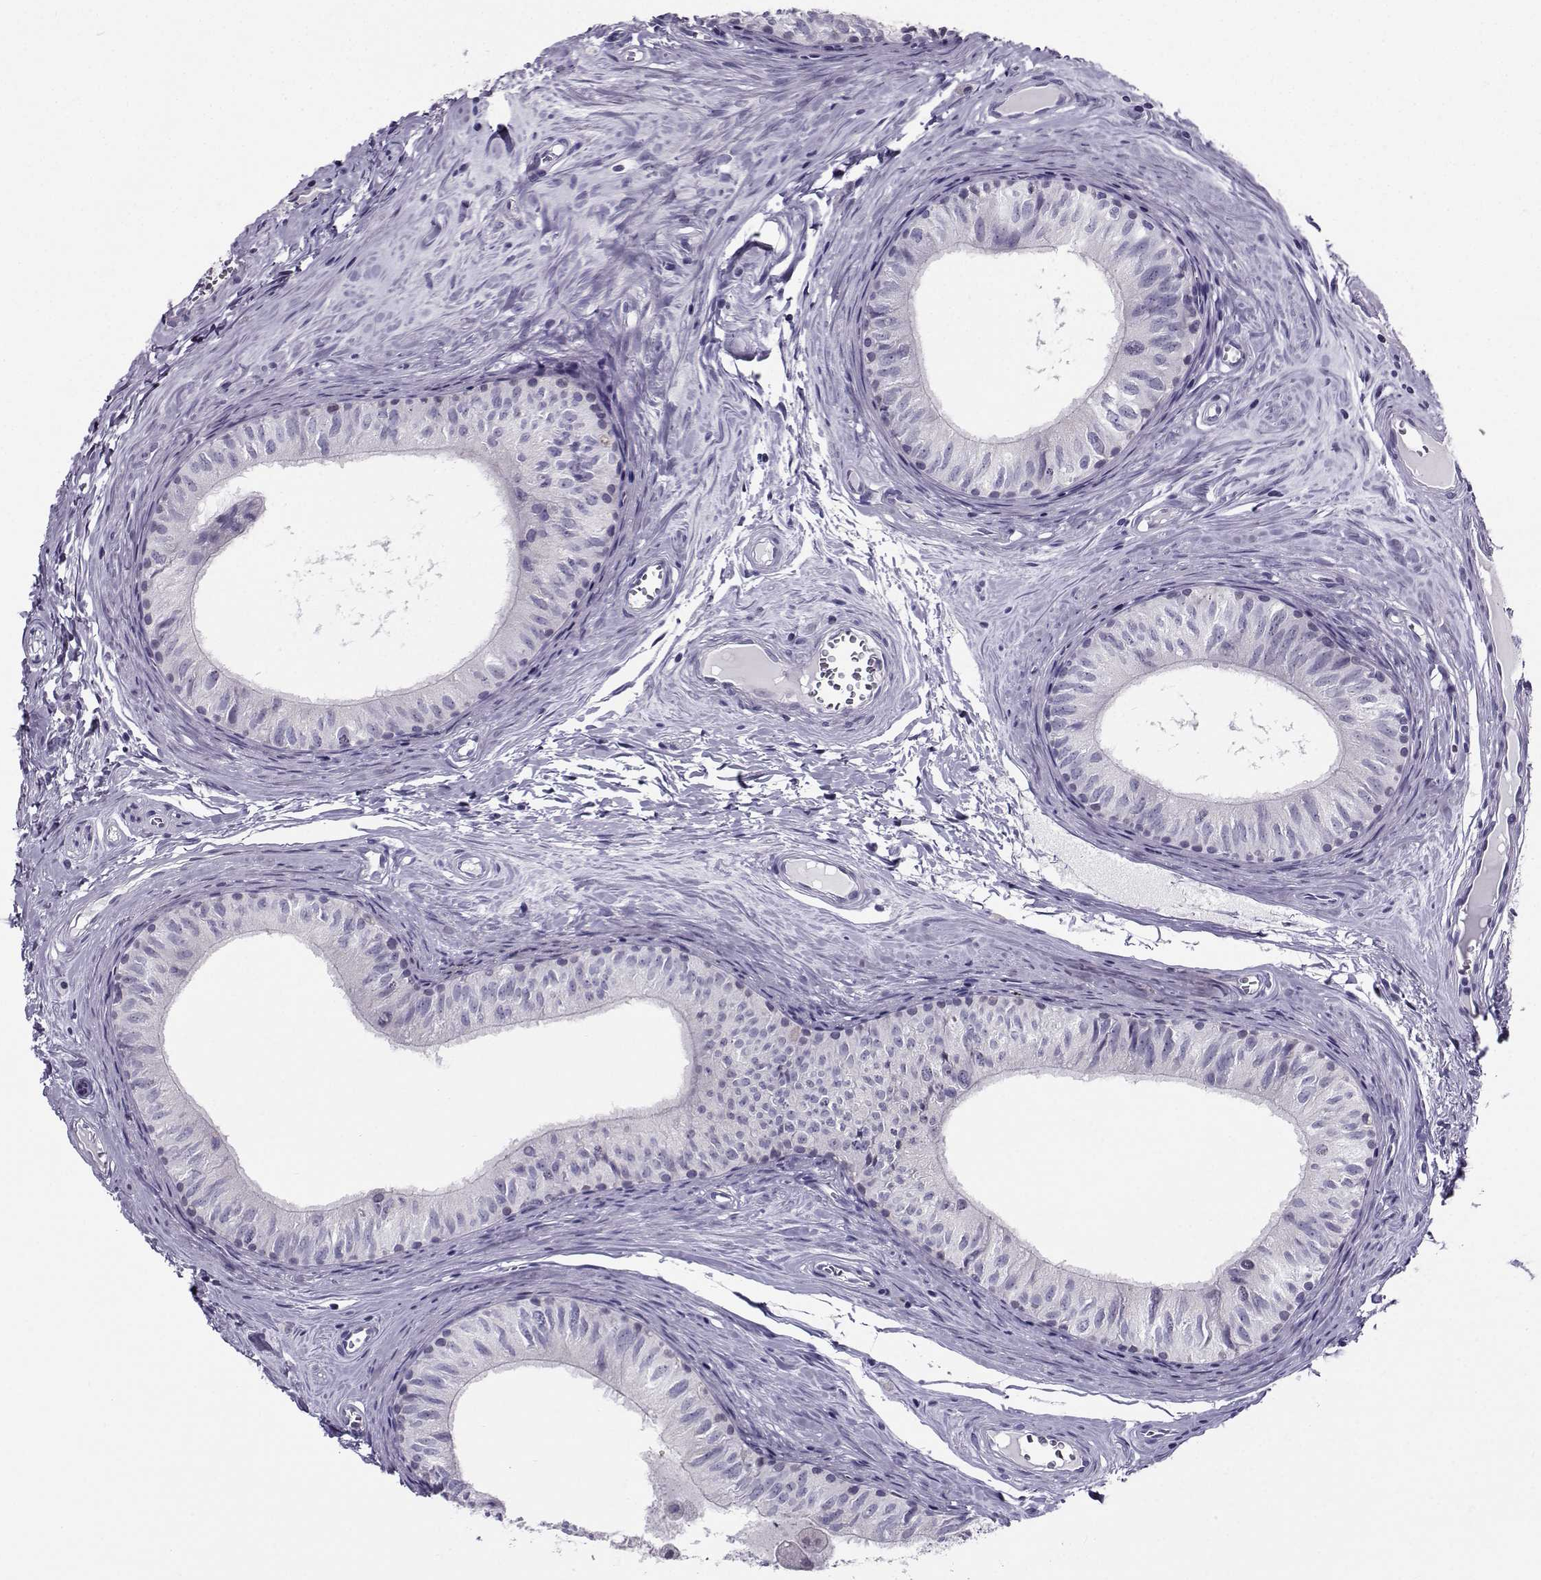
{"staining": {"intensity": "negative", "quantity": "none", "location": "none"}, "tissue": "epididymis", "cell_type": "Glandular cells", "image_type": "normal", "snomed": [{"axis": "morphology", "description": "Normal tissue, NOS"}, {"axis": "topography", "description": "Epididymis"}], "caption": "This is an immunohistochemistry (IHC) image of unremarkable human epididymis. There is no positivity in glandular cells.", "gene": "PGK1", "patient": {"sex": "male", "age": 52}}